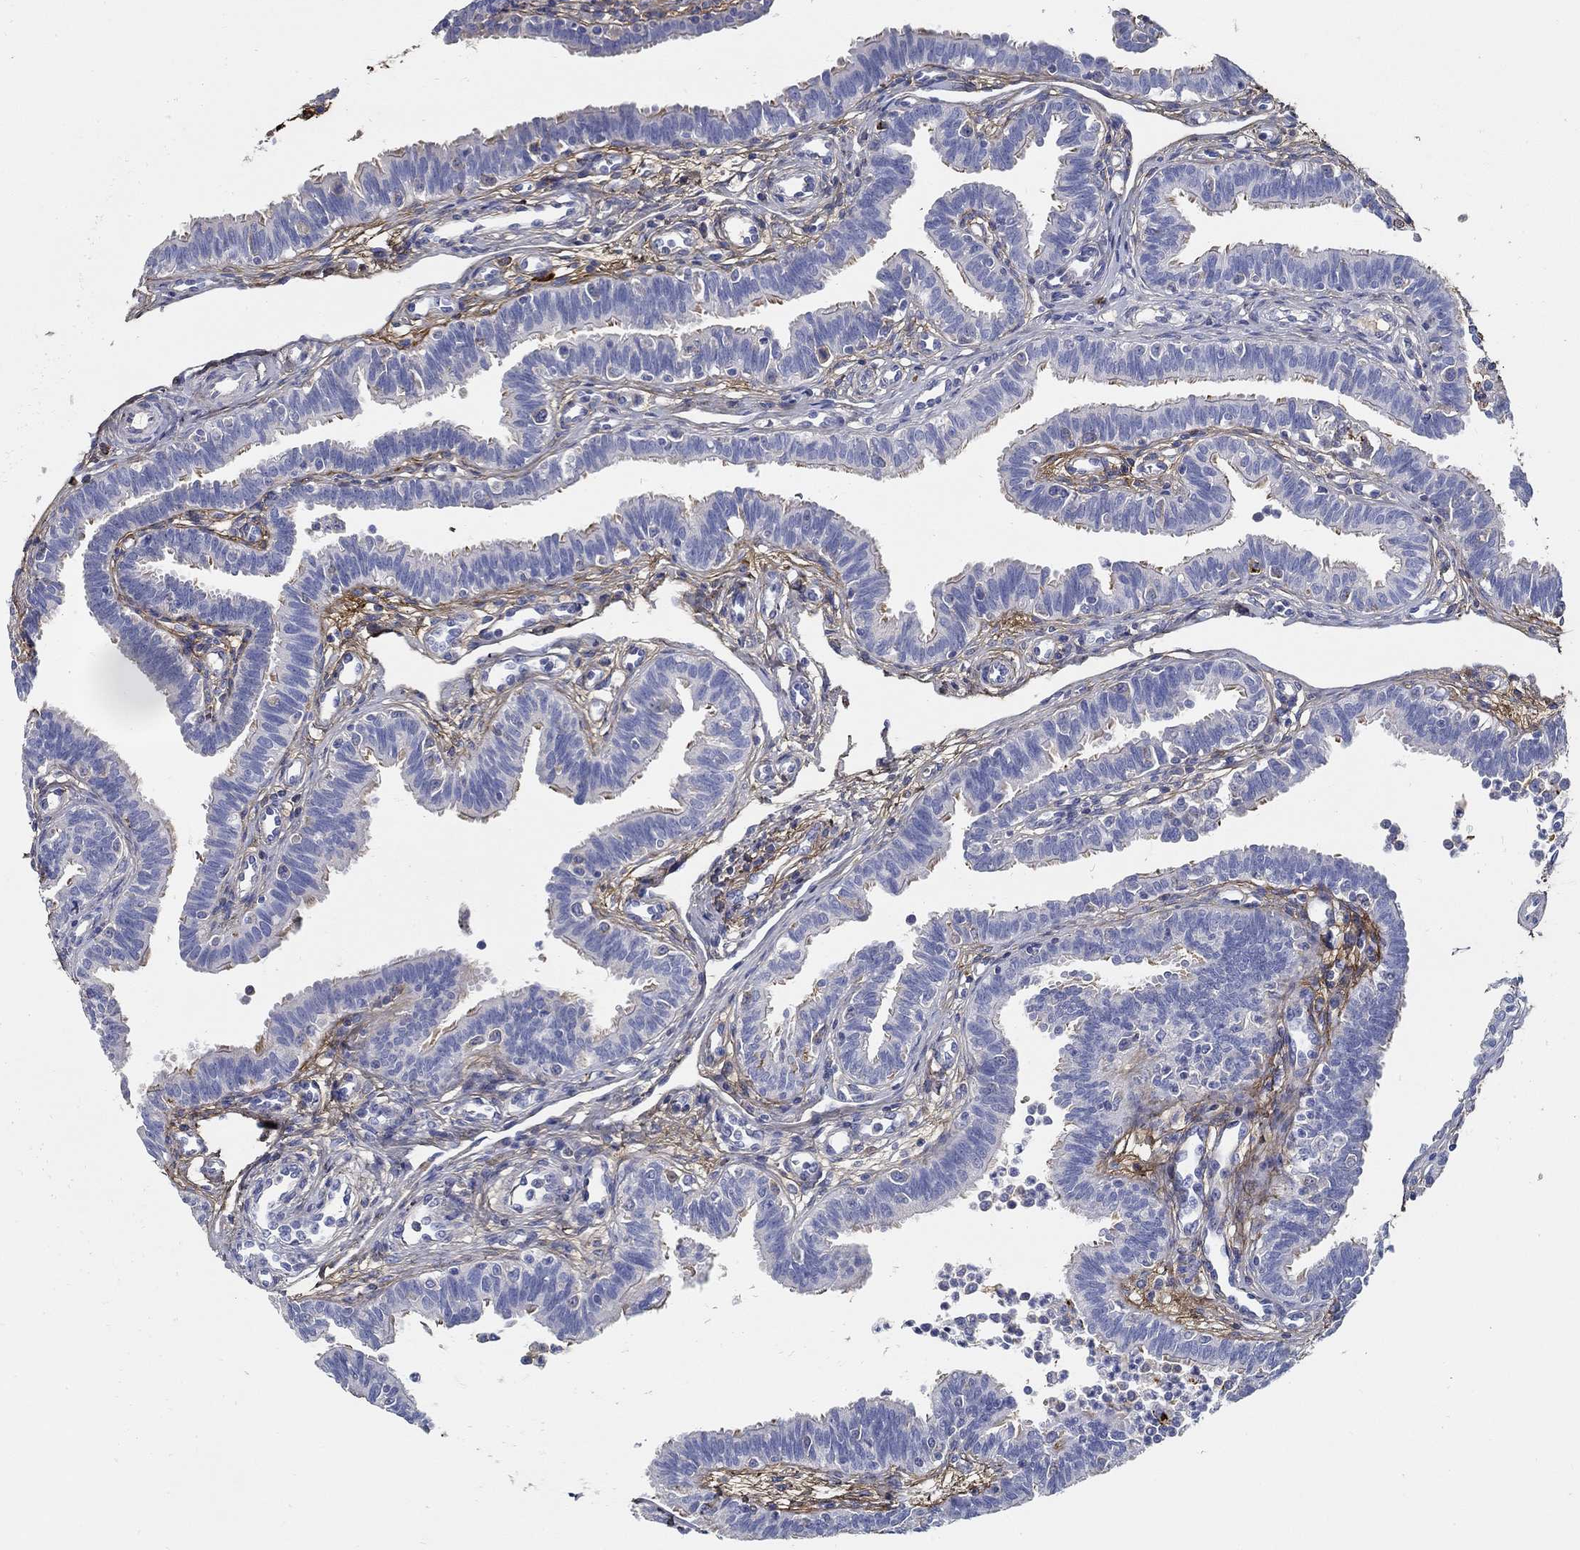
{"staining": {"intensity": "weak", "quantity": "<25%", "location": "cytoplasmic/membranous"}, "tissue": "fallopian tube", "cell_type": "Glandular cells", "image_type": "normal", "snomed": [{"axis": "morphology", "description": "Normal tissue, NOS"}, {"axis": "topography", "description": "Fallopian tube"}], "caption": "Immunohistochemistry image of benign fallopian tube: fallopian tube stained with DAB exhibits no significant protein positivity in glandular cells. (Stains: DAB (3,3'-diaminobenzidine) immunohistochemistry (IHC) with hematoxylin counter stain, Microscopy: brightfield microscopy at high magnification).", "gene": "TGFBI", "patient": {"sex": "female", "age": 36}}